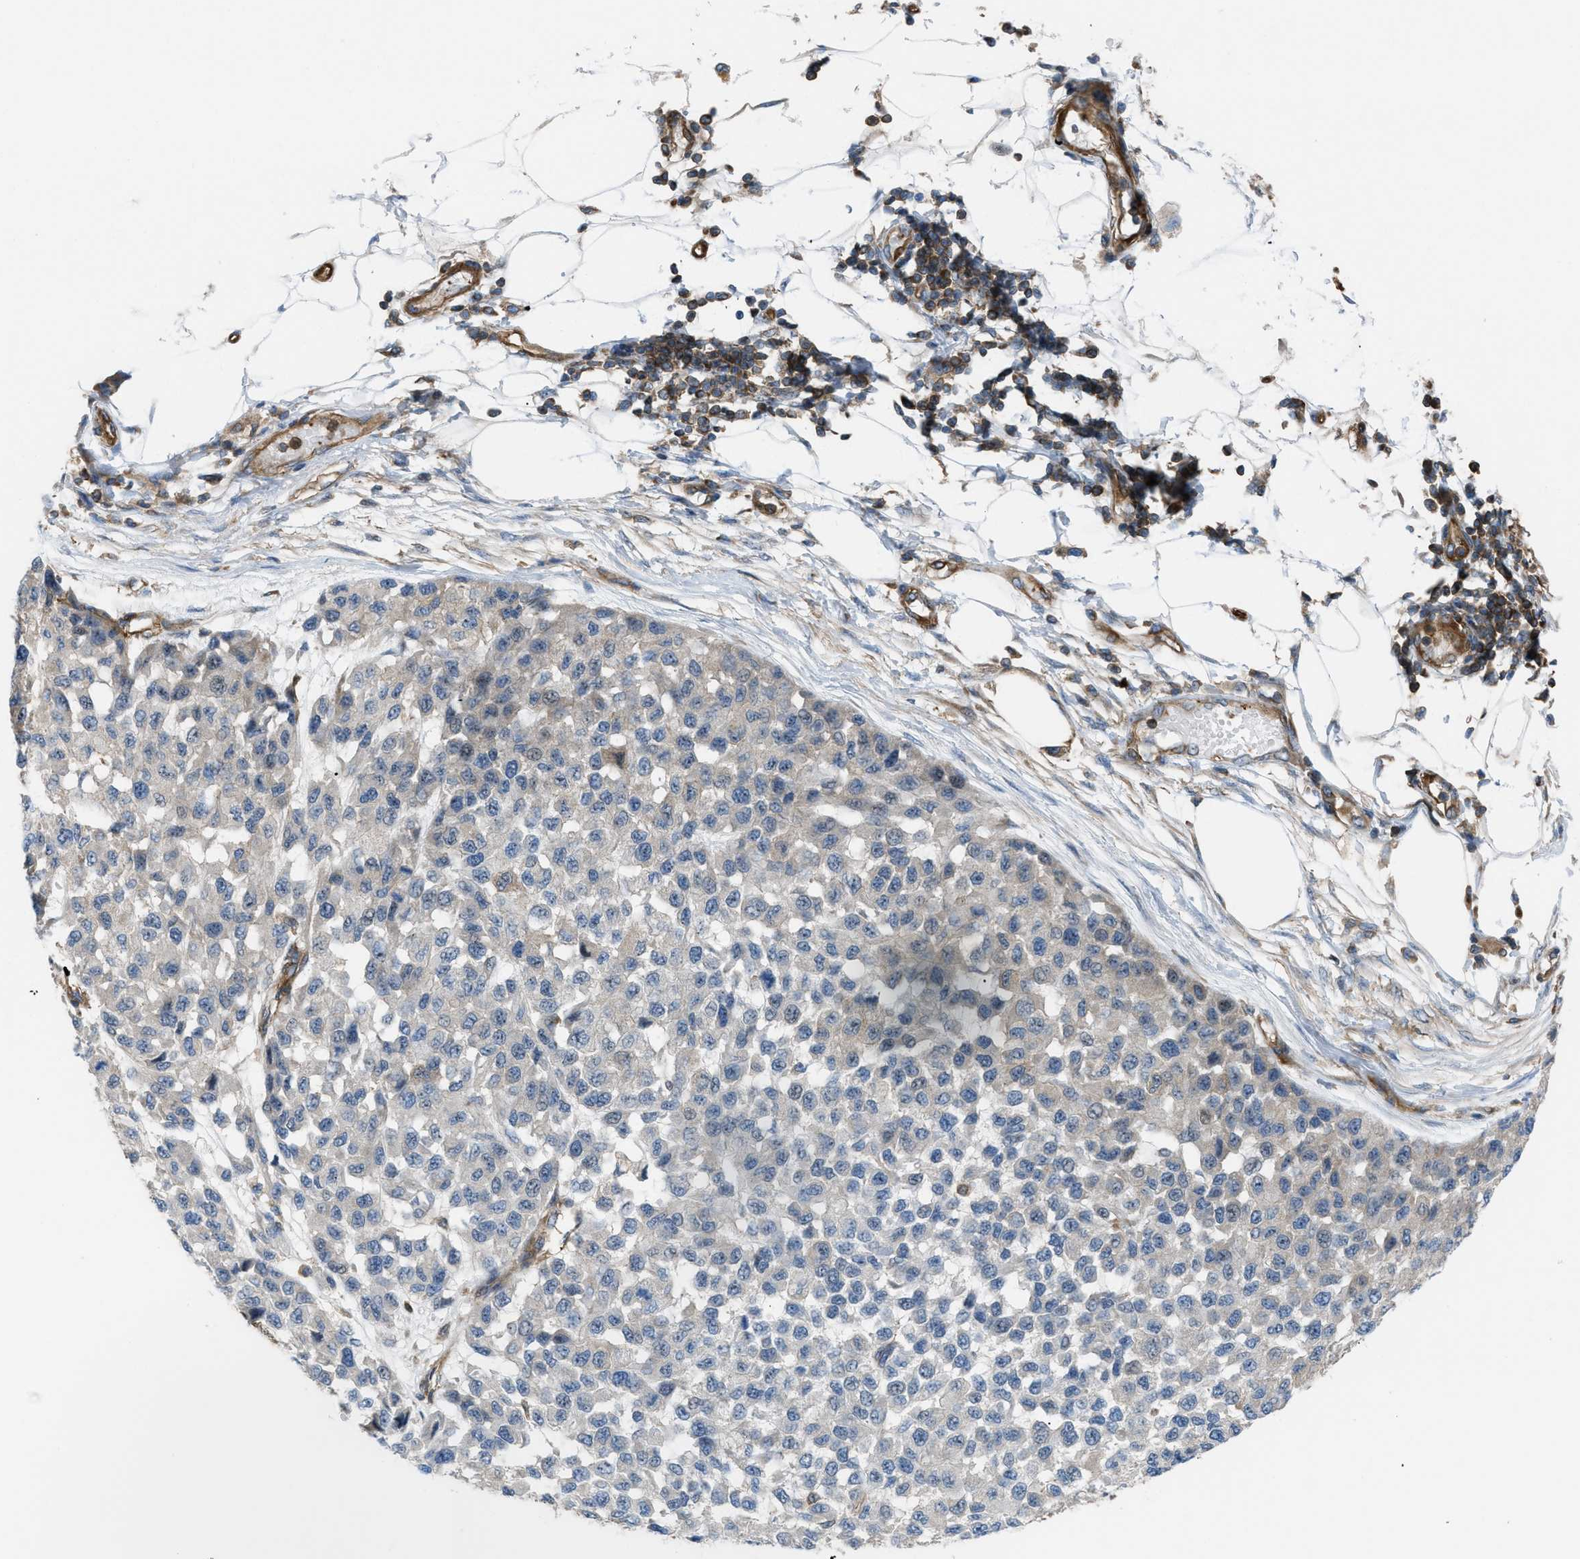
{"staining": {"intensity": "moderate", "quantity": "<25%", "location": "cytoplasmic/membranous"}, "tissue": "melanoma", "cell_type": "Tumor cells", "image_type": "cancer", "snomed": [{"axis": "morphology", "description": "Normal tissue, NOS"}, {"axis": "morphology", "description": "Malignant melanoma, NOS"}, {"axis": "topography", "description": "Skin"}], "caption": "Protein expression analysis of malignant melanoma exhibits moderate cytoplasmic/membranous positivity in about <25% of tumor cells. The staining was performed using DAB to visualize the protein expression in brown, while the nuclei were stained in blue with hematoxylin (Magnification: 20x).", "gene": "ATP2A3", "patient": {"sex": "male", "age": 62}}